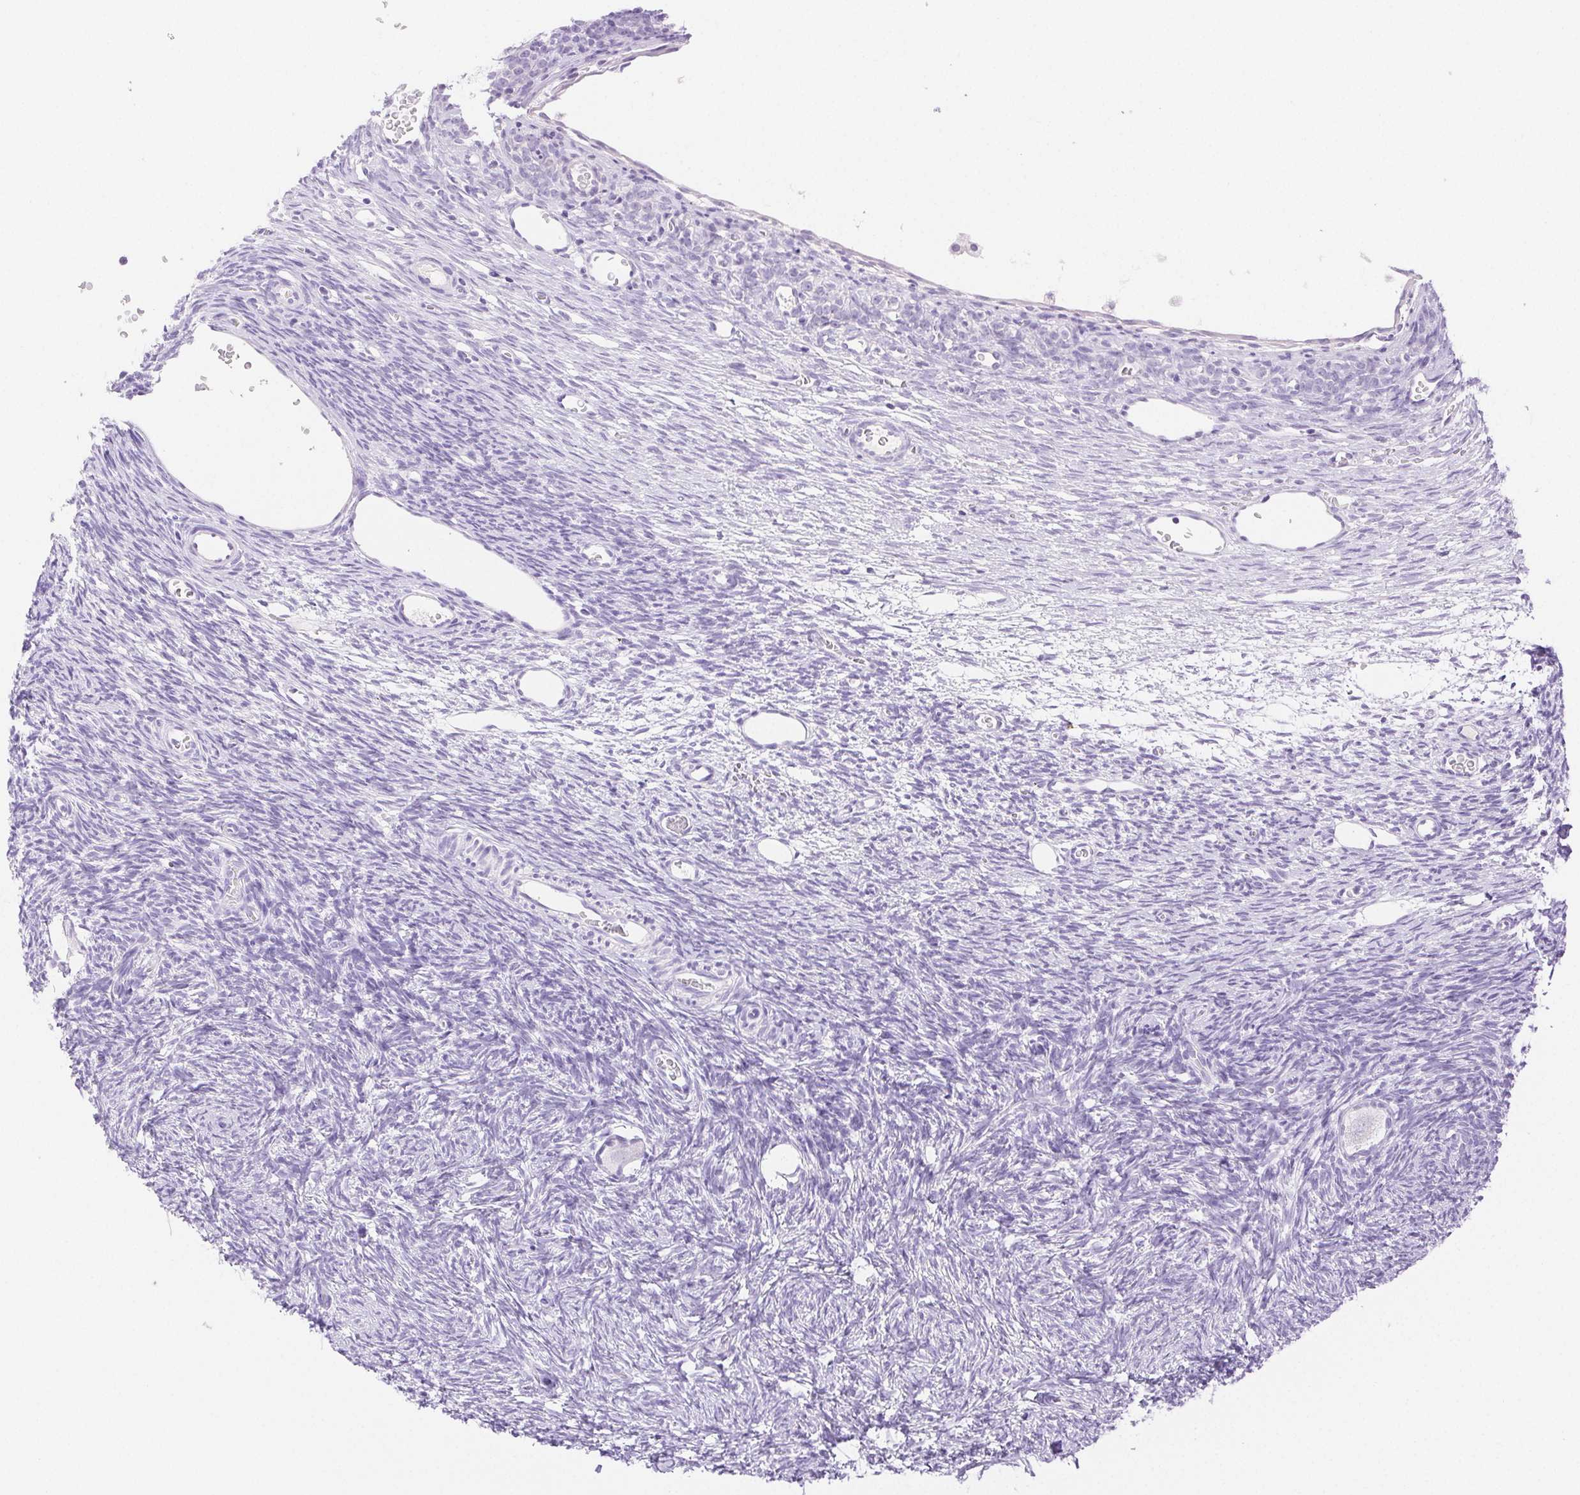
{"staining": {"intensity": "negative", "quantity": "none", "location": "none"}, "tissue": "ovary", "cell_type": "Follicle cells", "image_type": "normal", "snomed": [{"axis": "morphology", "description": "Normal tissue, NOS"}, {"axis": "topography", "description": "Ovary"}], "caption": "Immunohistochemistry of normal human ovary reveals no staining in follicle cells.", "gene": "SPACA4", "patient": {"sex": "female", "age": 34}}